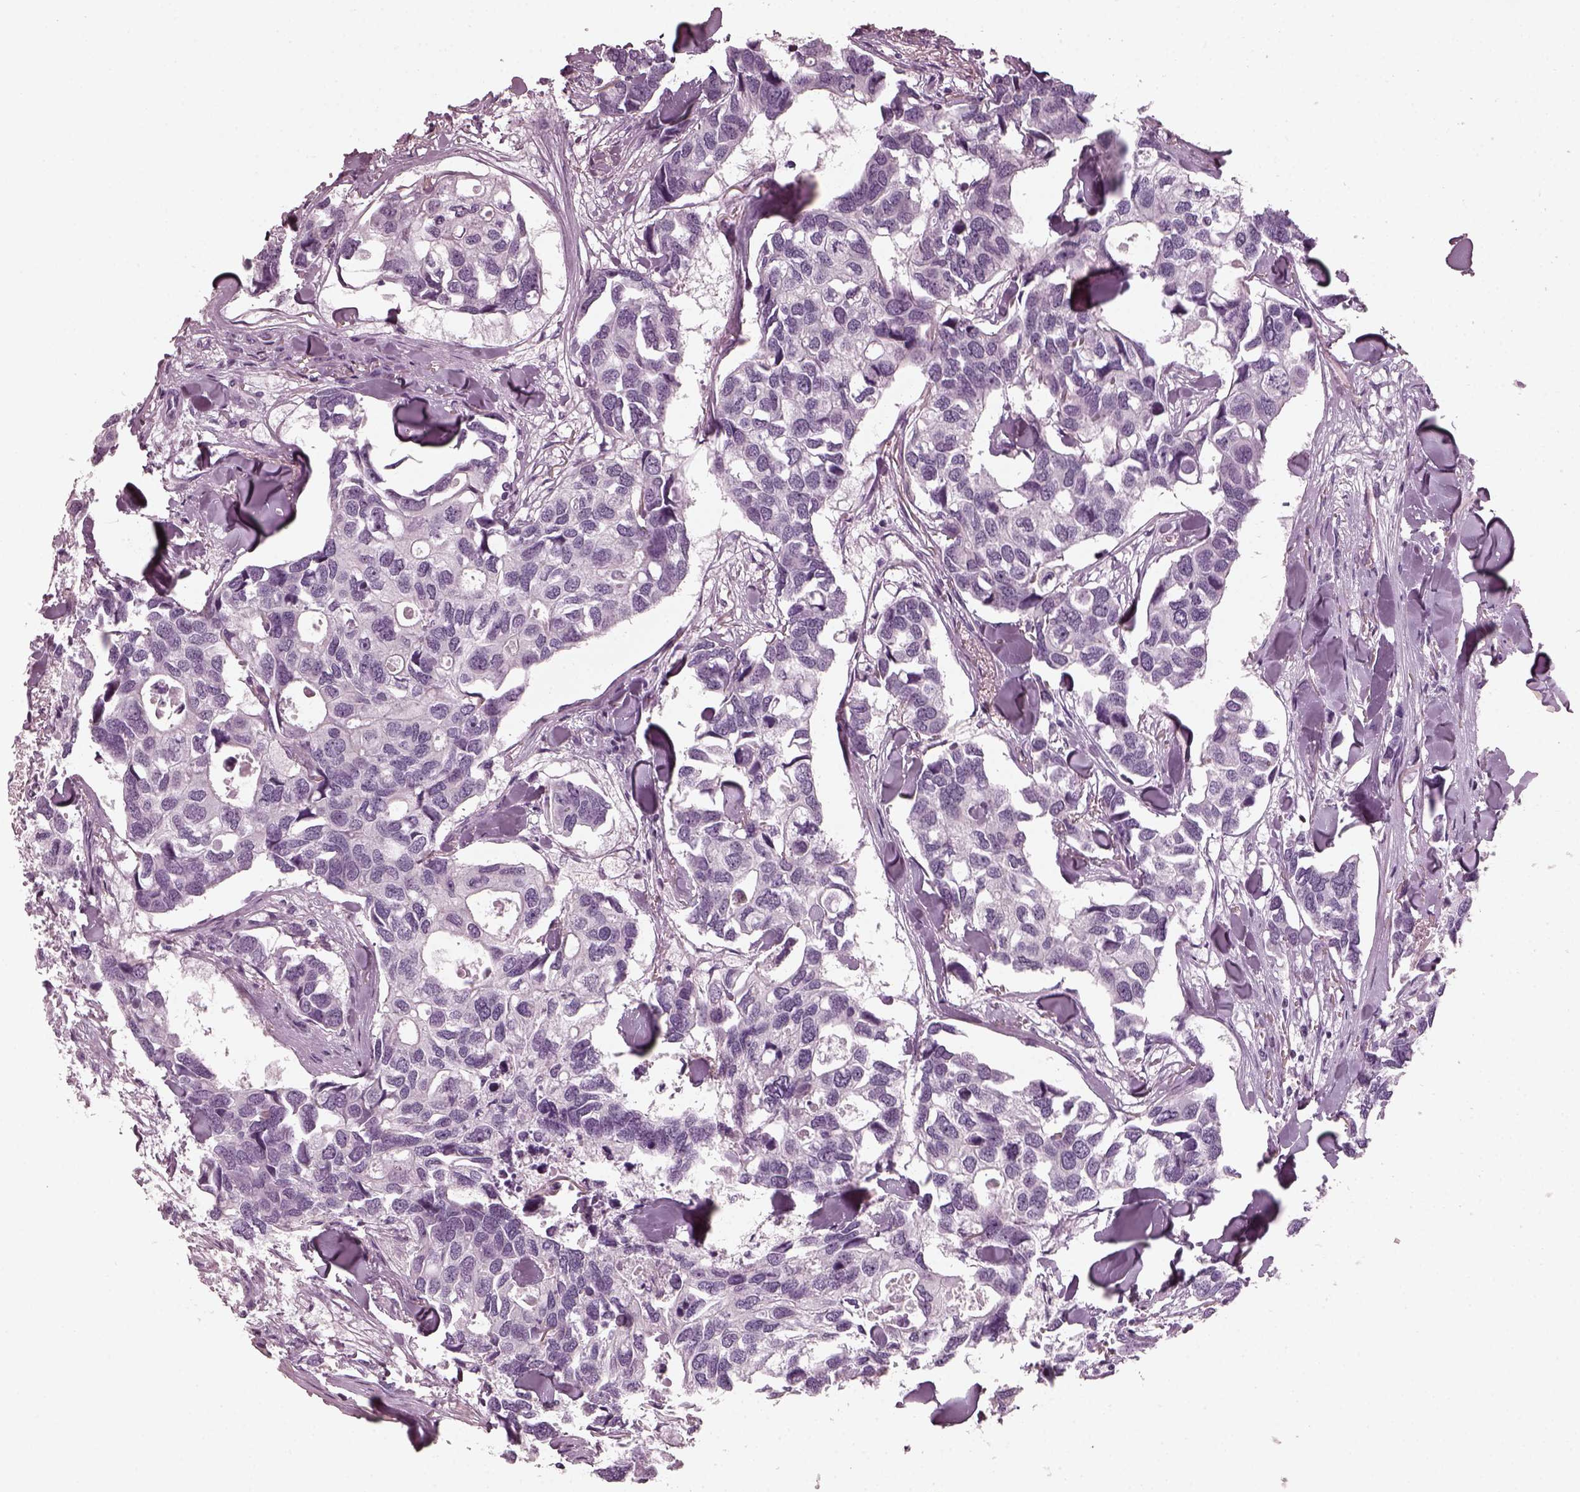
{"staining": {"intensity": "negative", "quantity": "none", "location": "none"}, "tissue": "breast cancer", "cell_type": "Tumor cells", "image_type": "cancer", "snomed": [{"axis": "morphology", "description": "Duct carcinoma"}, {"axis": "topography", "description": "Breast"}], "caption": "Protein analysis of breast cancer (intraductal carcinoma) shows no significant staining in tumor cells.", "gene": "RCVRN", "patient": {"sex": "female", "age": 83}}